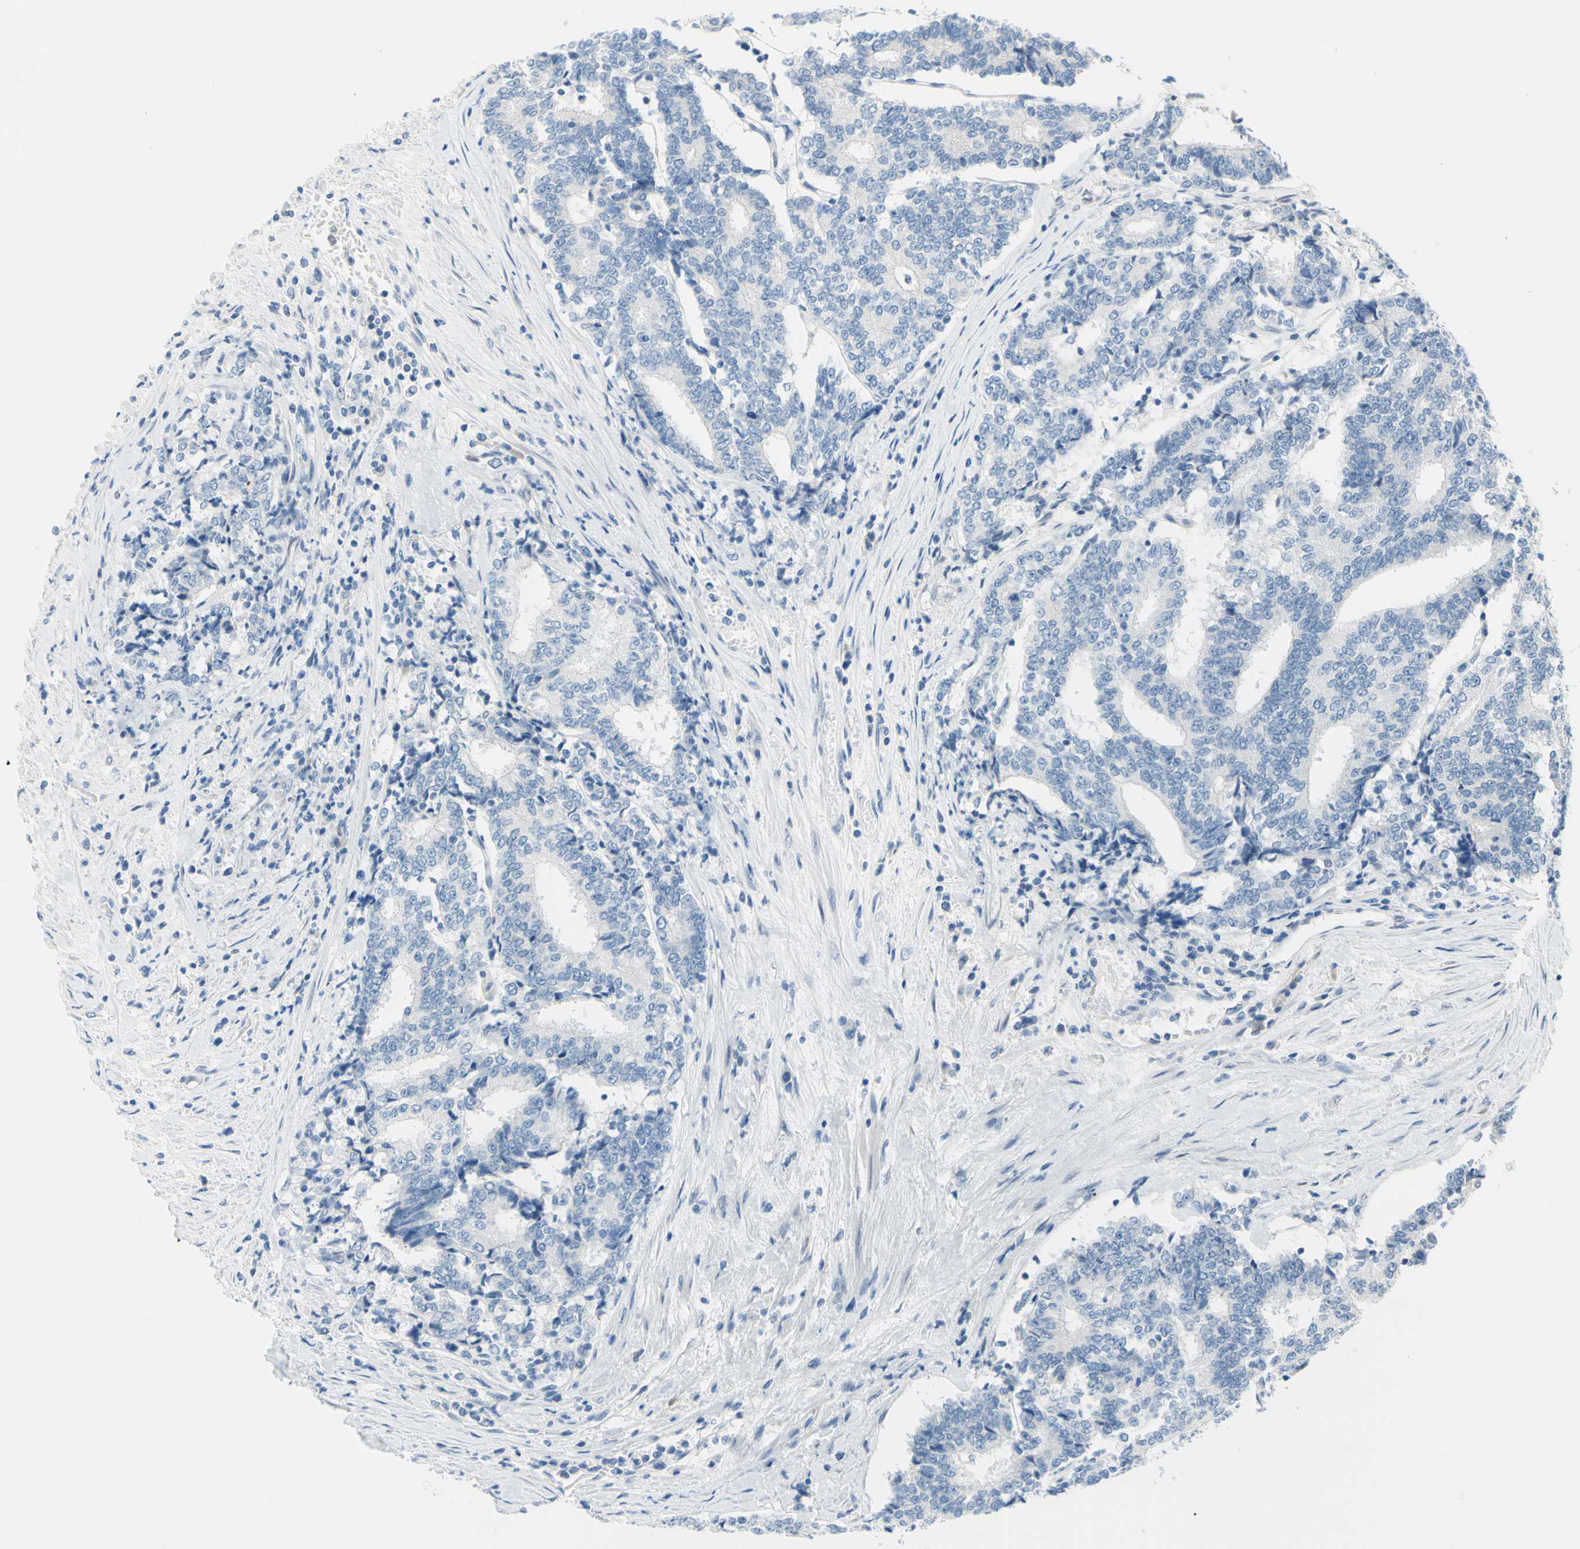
{"staining": {"intensity": "negative", "quantity": "none", "location": "none"}, "tissue": "prostate cancer", "cell_type": "Tumor cells", "image_type": "cancer", "snomed": [{"axis": "morphology", "description": "Normal tissue, NOS"}, {"axis": "morphology", "description": "Adenocarcinoma, High grade"}, {"axis": "topography", "description": "Prostate"}, {"axis": "topography", "description": "Seminal veicle"}], "caption": "IHC of human high-grade adenocarcinoma (prostate) demonstrates no expression in tumor cells.", "gene": "DCT", "patient": {"sex": "male", "age": 55}}